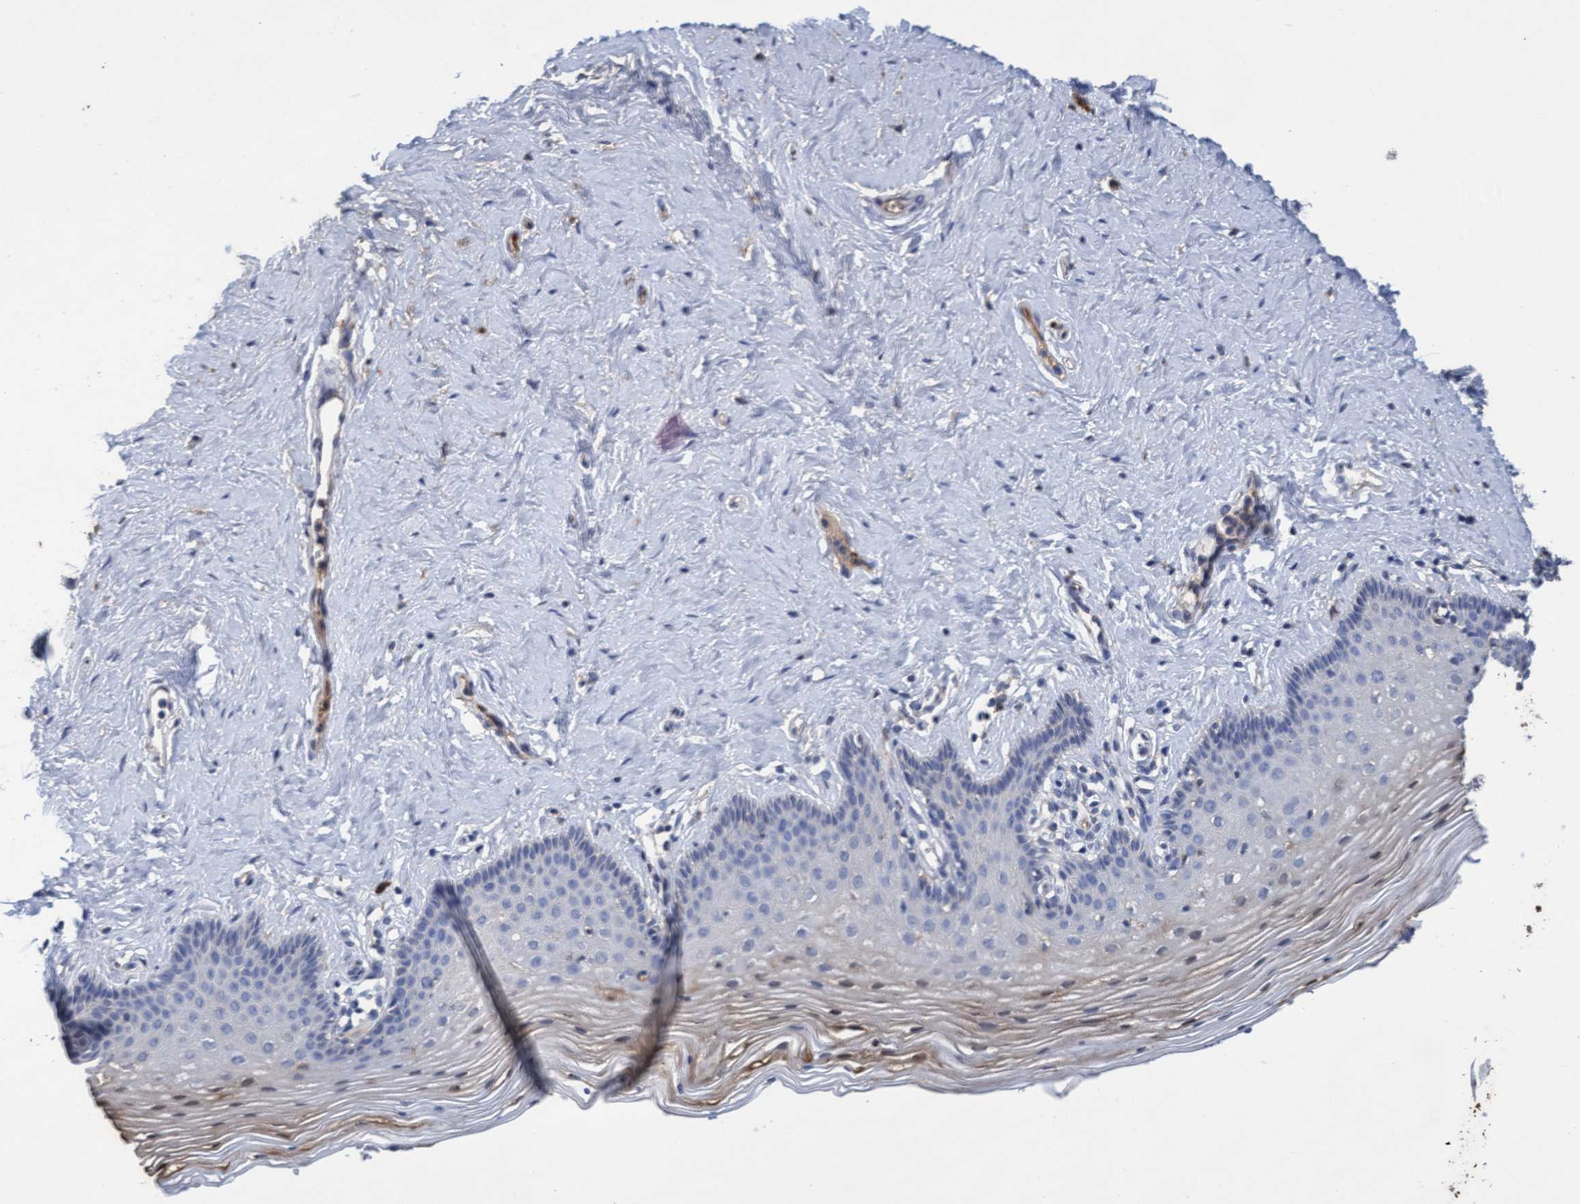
{"staining": {"intensity": "weak", "quantity": "<25%", "location": "cytoplasmic/membranous"}, "tissue": "vagina", "cell_type": "Squamous epithelial cells", "image_type": "normal", "snomed": [{"axis": "morphology", "description": "Normal tissue, NOS"}, {"axis": "topography", "description": "Vagina"}], "caption": "High power microscopy photomicrograph of an immunohistochemistry (IHC) micrograph of normal vagina, revealing no significant positivity in squamous epithelial cells.", "gene": "GPR39", "patient": {"sex": "female", "age": 32}}